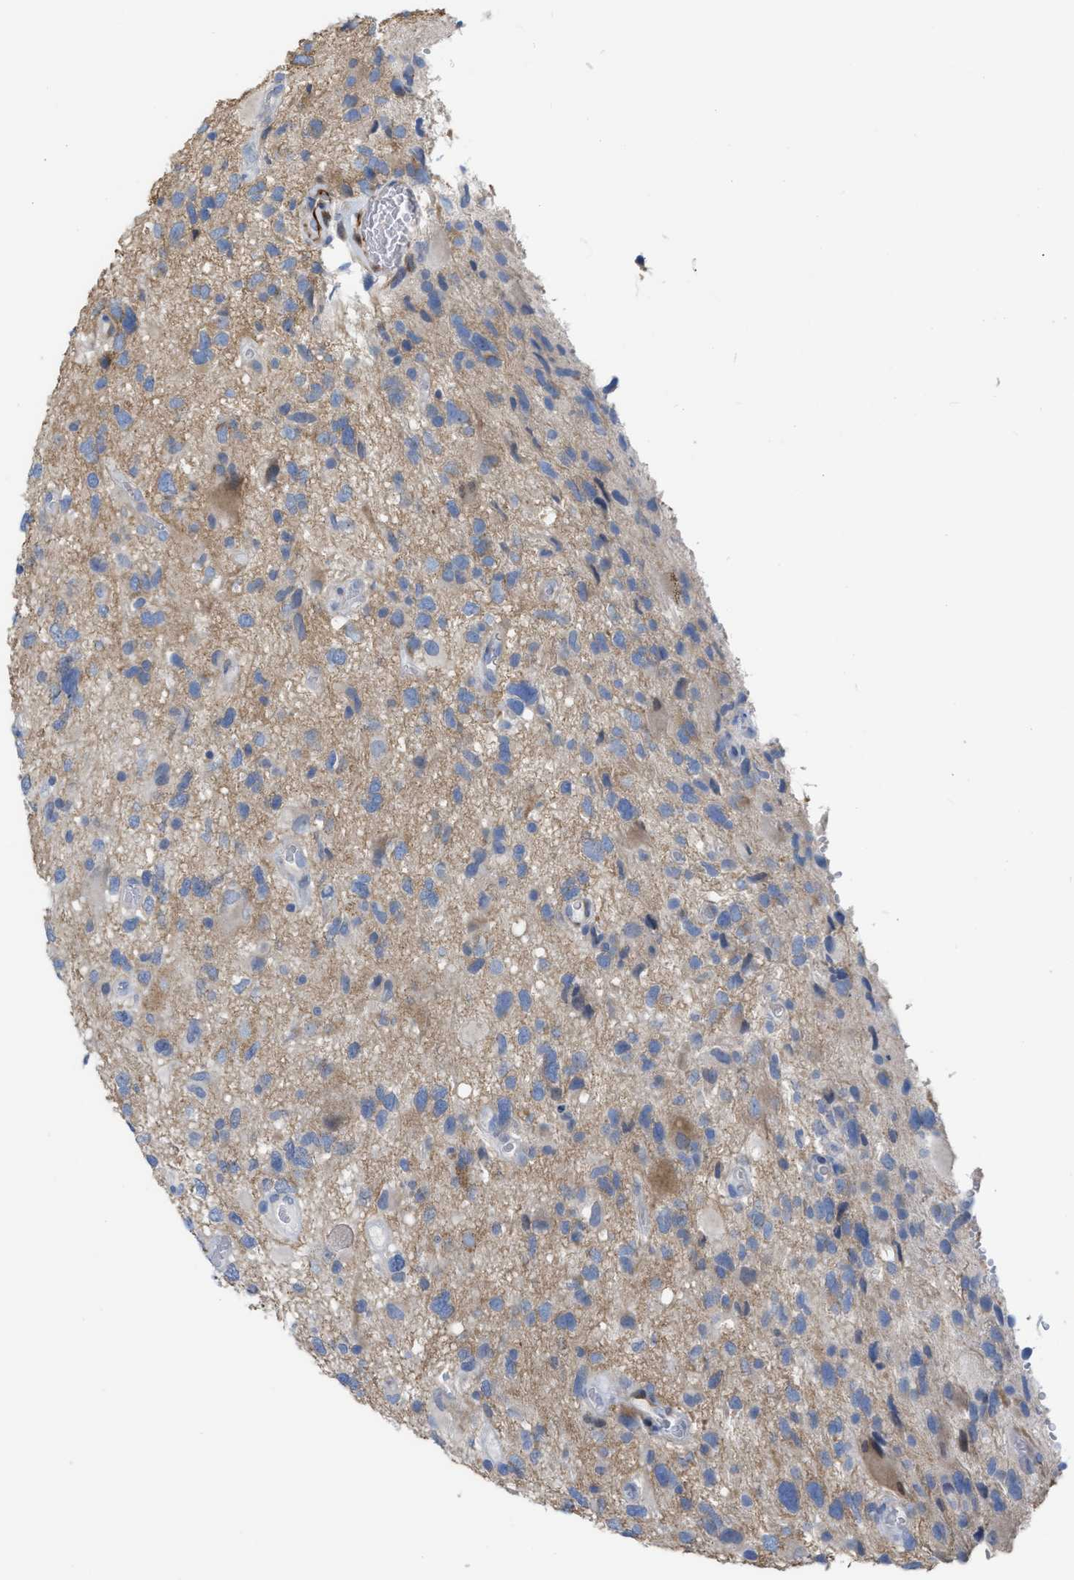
{"staining": {"intensity": "negative", "quantity": "none", "location": "none"}, "tissue": "glioma", "cell_type": "Tumor cells", "image_type": "cancer", "snomed": [{"axis": "morphology", "description": "Glioma, malignant, High grade"}, {"axis": "topography", "description": "Brain"}], "caption": "Immunohistochemical staining of glioma exhibits no significant positivity in tumor cells.", "gene": "TAGLN", "patient": {"sex": "male", "age": 33}}